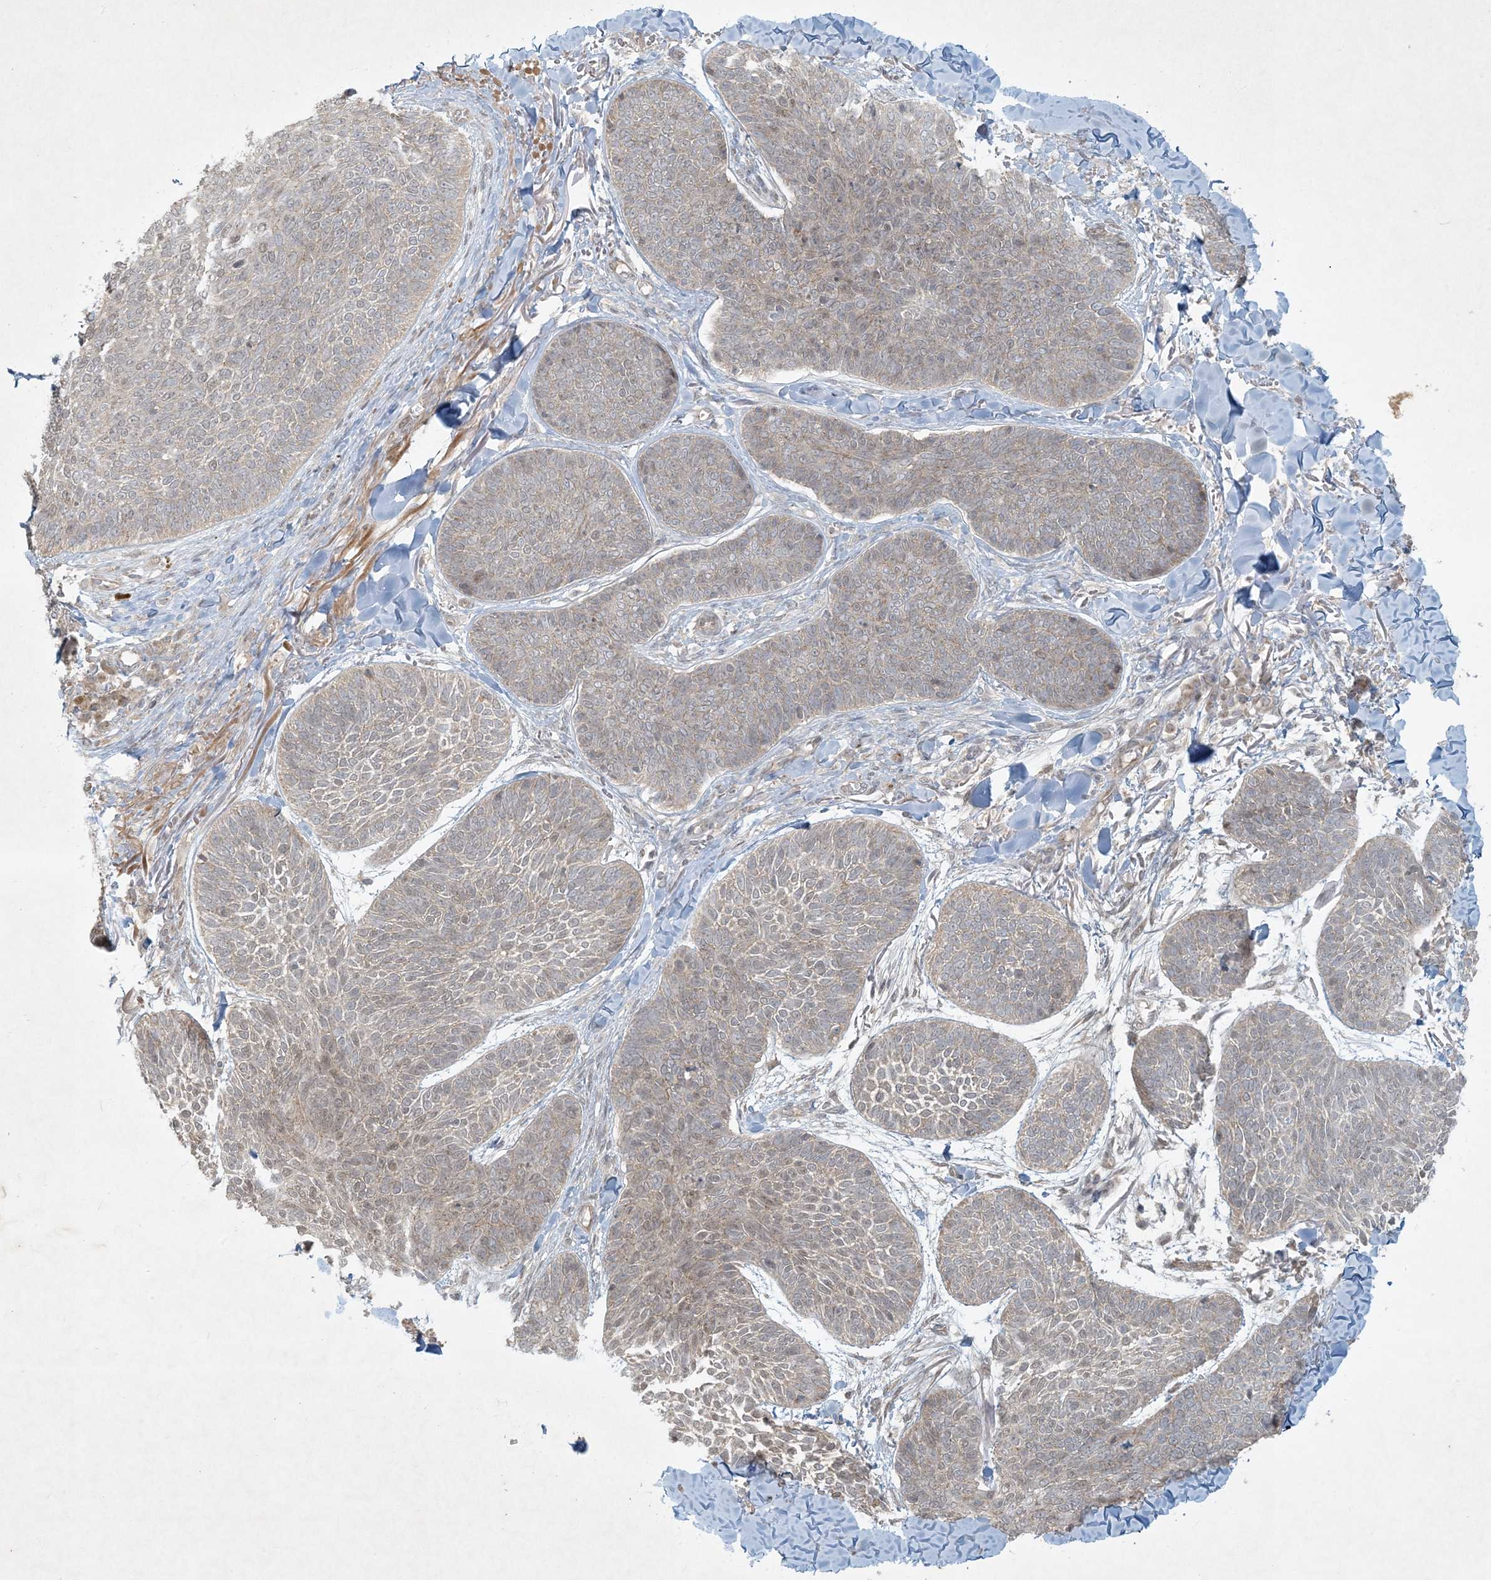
{"staining": {"intensity": "weak", "quantity": "25%-75%", "location": "cytoplasmic/membranous"}, "tissue": "skin cancer", "cell_type": "Tumor cells", "image_type": "cancer", "snomed": [{"axis": "morphology", "description": "Basal cell carcinoma"}, {"axis": "topography", "description": "Skin"}], "caption": "Human skin cancer (basal cell carcinoma) stained with a brown dye demonstrates weak cytoplasmic/membranous positive staining in approximately 25%-75% of tumor cells.", "gene": "BCORL1", "patient": {"sex": "male", "age": 85}}